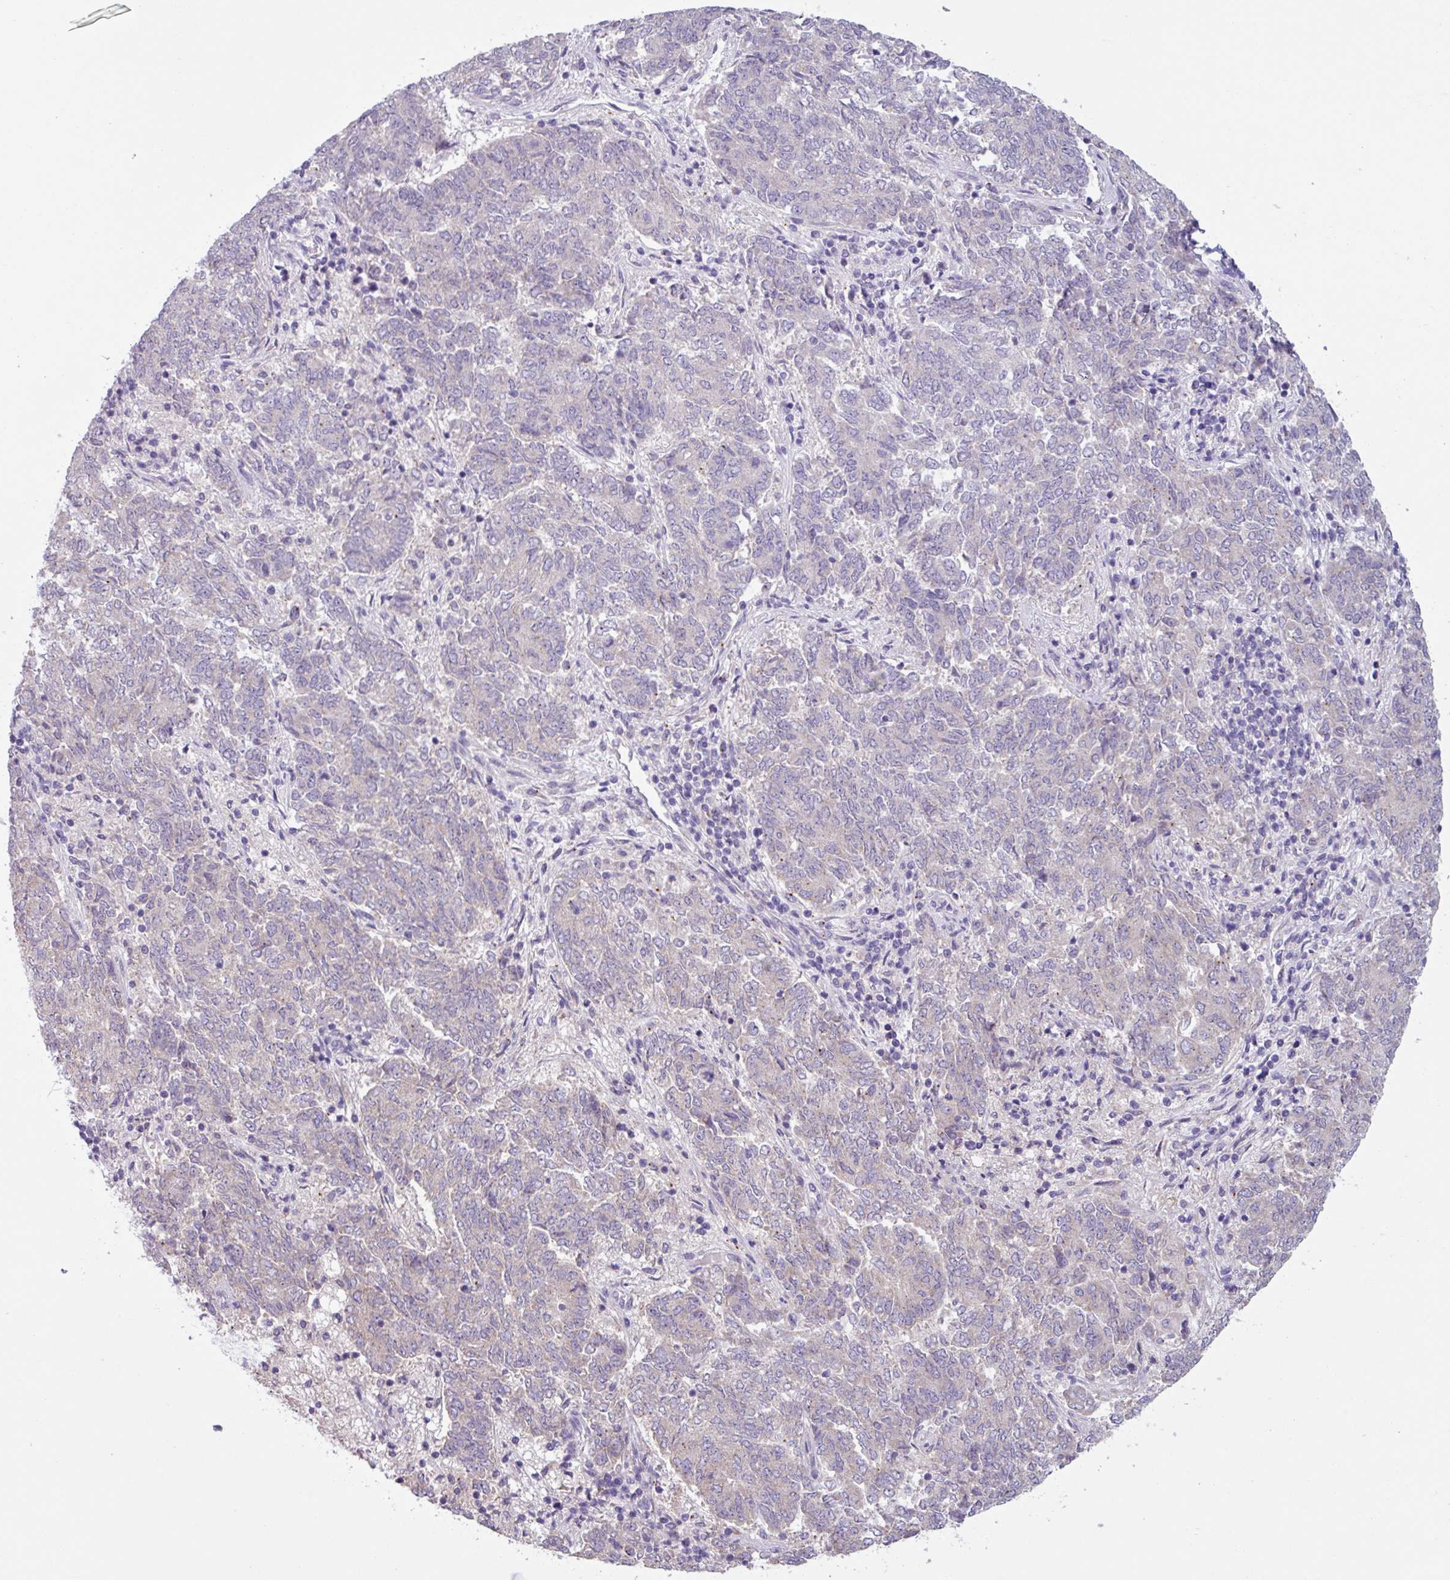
{"staining": {"intensity": "negative", "quantity": "none", "location": "none"}, "tissue": "endometrial cancer", "cell_type": "Tumor cells", "image_type": "cancer", "snomed": [{"axis": "morphology", "description": "Adenocarcinoma, NOS"}, {"axis": "topography", "description": "Endometrium"}], "caption": "IHC photomicrograph of neoplastic tissue: endometrial adenocarcinoma stained with DAB reveals no significant protein staining in tumor cells.", "gene": "C20orf27", "patient": {"sex": "female", "age": 80}}